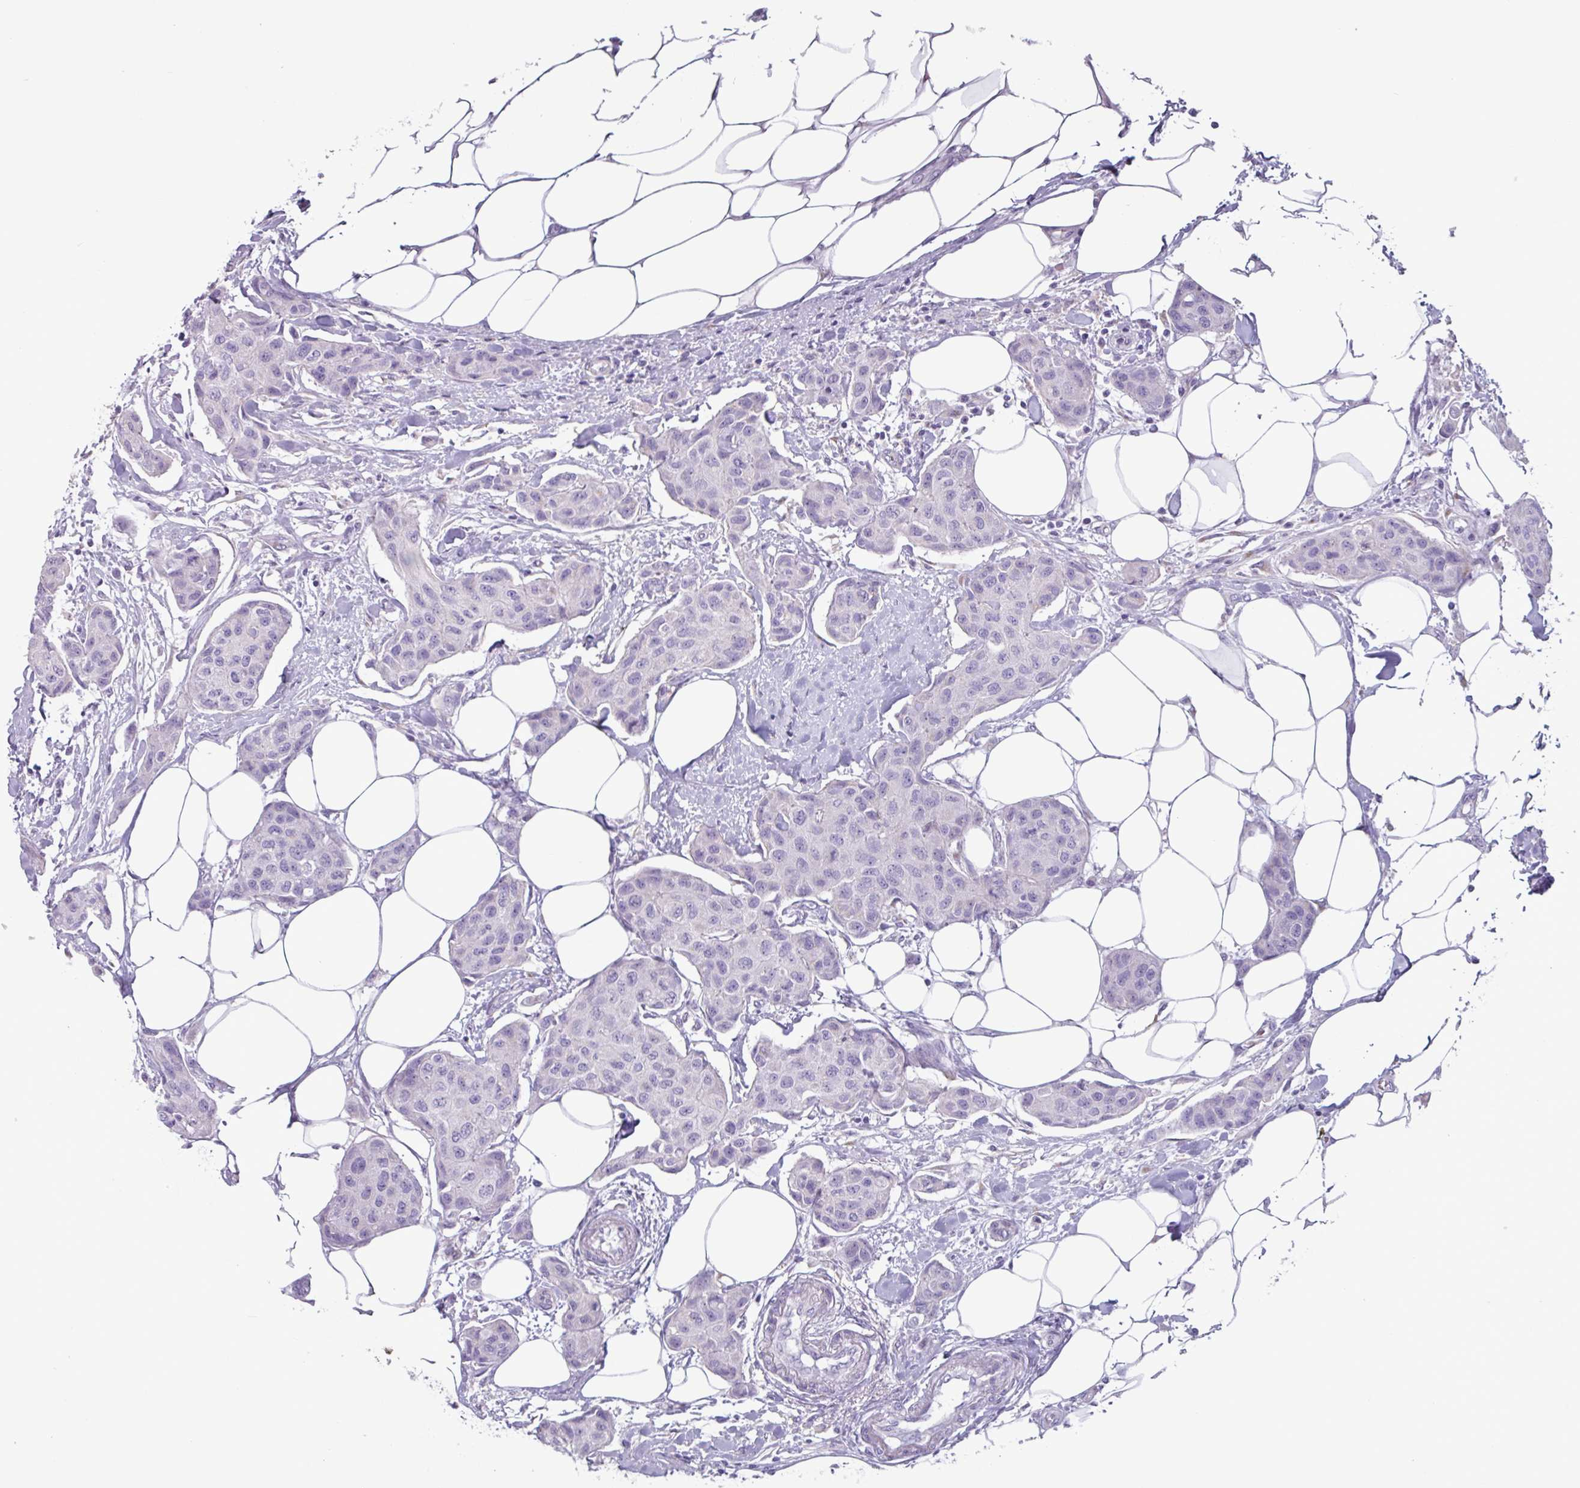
{"staining": {"intensity": "negative", "quantity": "none", "location": "none"}, "tissue": "breast cancer", "cell_type": "Tumor cells", "image_type": "cancer", "snomed": [{"axis": "morphology", "description": "Duct carcinoma"}, {"axis": "topography", "description": "Breast"}, {"axis": "topography", "description": "Lymph node"}], "caption": "Immunohistochemistry (IHC) of breast cancer (intraductal carcinoma) demonstrates no staining in tumor cells.", "gene": "ADGRE1", "patient": {"sex": "female", "age": 80}}